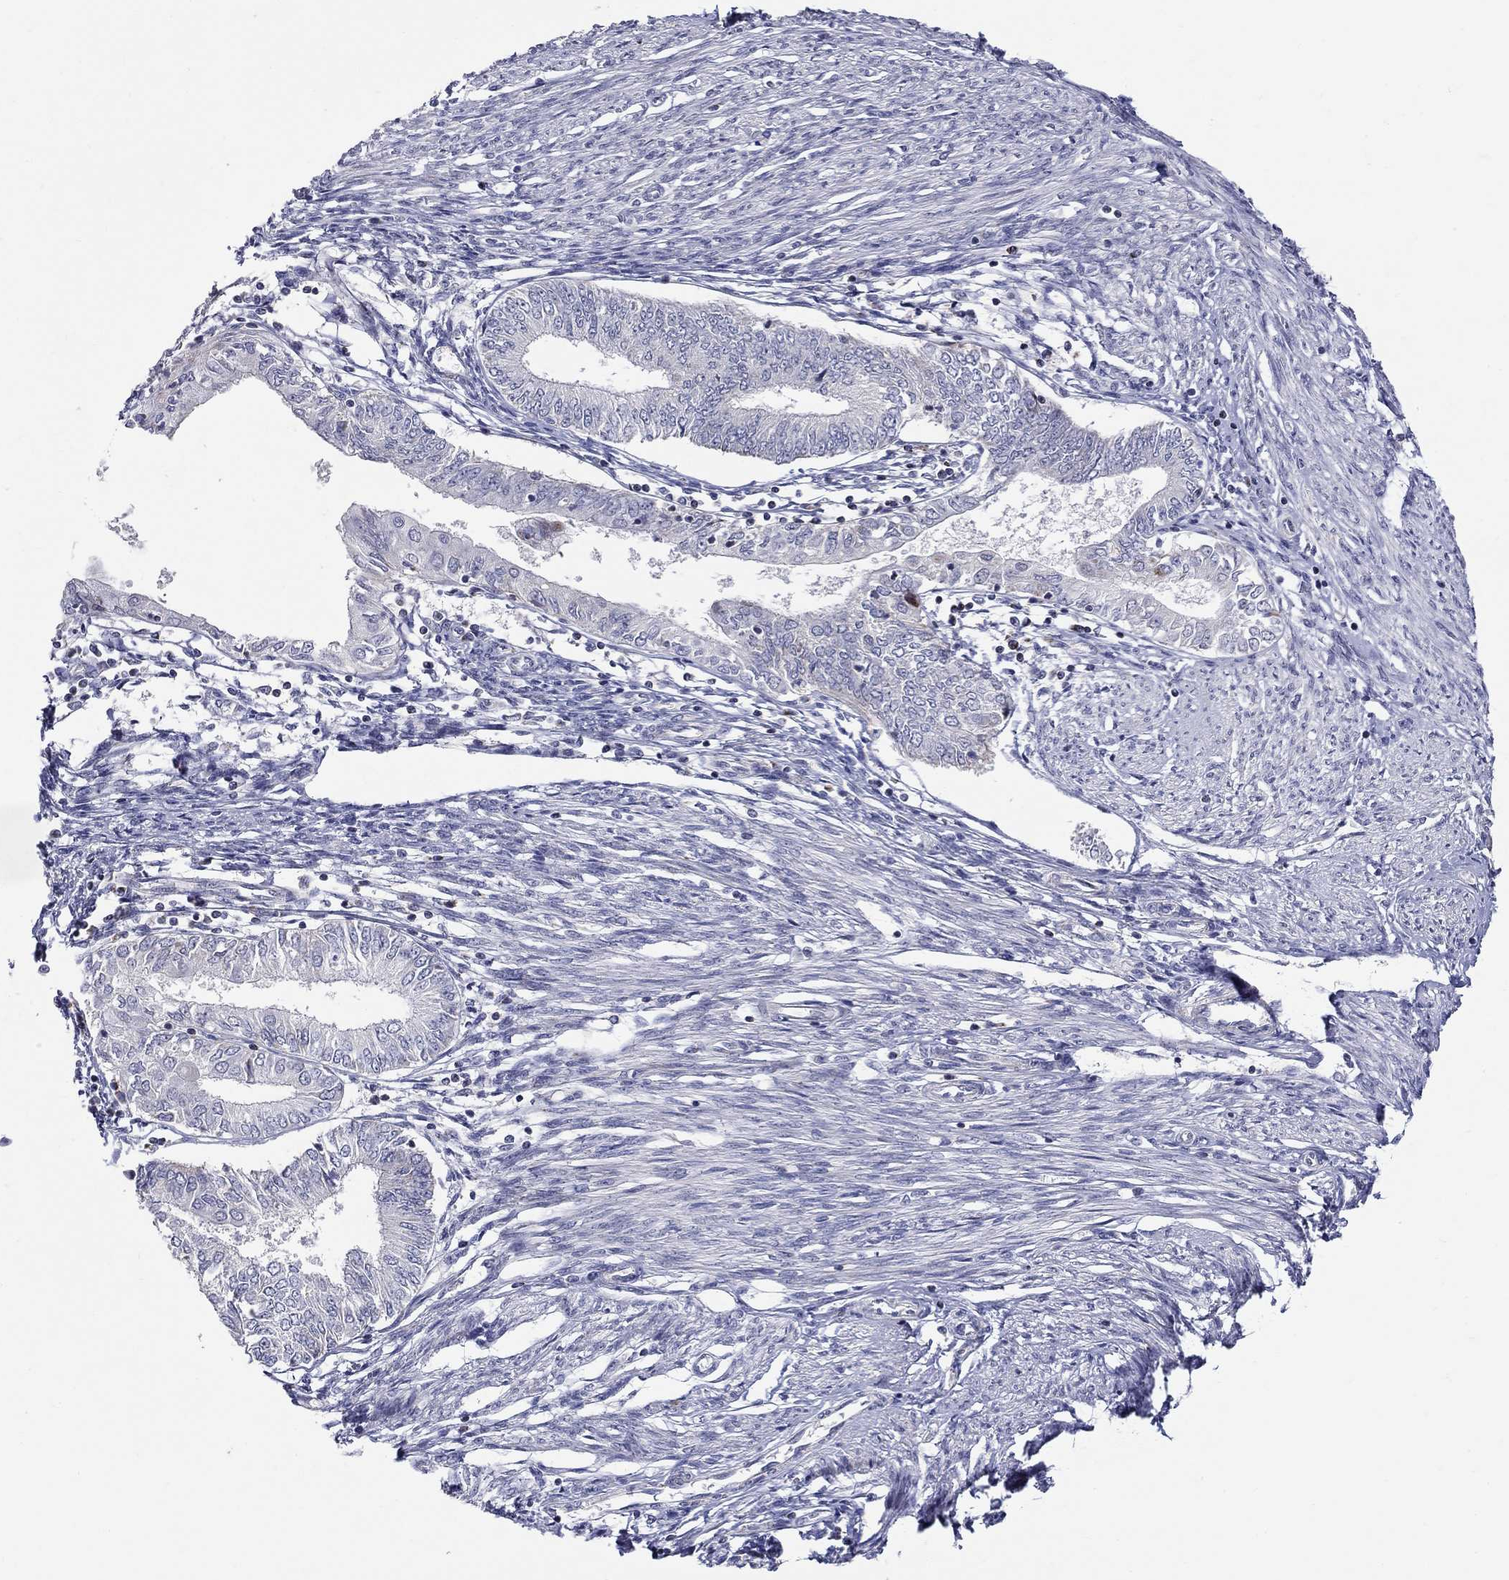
{"staining": {"intensity": "negative", "quantity": "none", "location": "none"}, "tissue": "endometrial cancer", "cell_type": "Tumor cells", "image_type": "cancer", "snomed": [{"axis": "morphology", "description": "Adenocarcinoma, NOS"}, {"axis": "topography", "description": "Endometrium"}], "caption": "A micrograph of human endometrial cancer is negative for staining in tumor cells. The staining was performed using DAB (3,3'-diaminobenzidine) to visualize the protein expression in brown, while the nuclei were stained in blue with hematoxylin (Magnification: 20x).", "gene": "HMX2", "patient": {"sex": "female", "age": 68}}